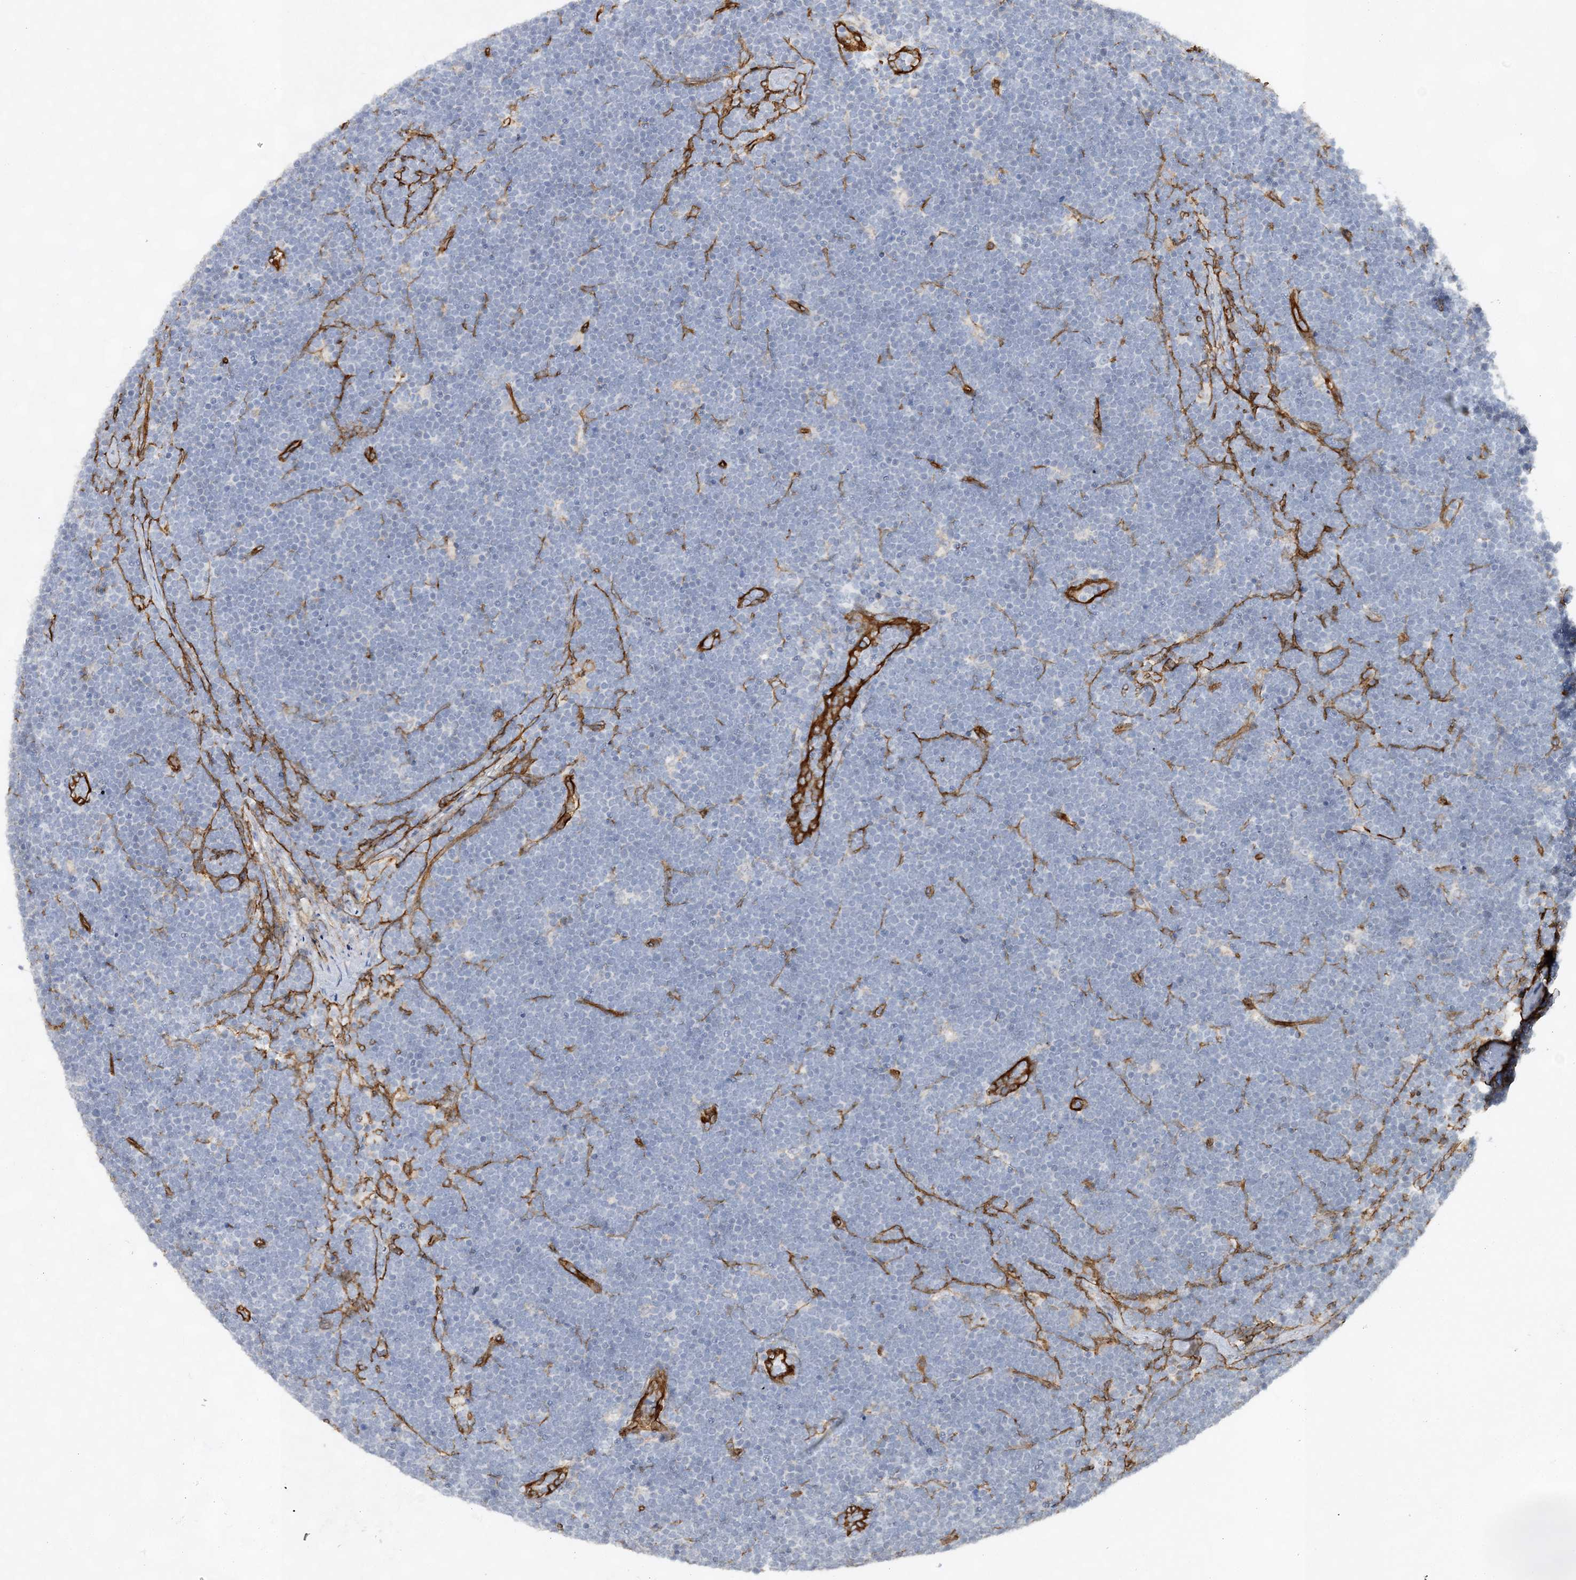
{"staining": {"intensity": "negative", "quantity": "none", "location": "none"}, "tissue": "lymphoma", "cell_type": "Tumor cells", "image_type": "cancer", "snomed": [{"axis": "morphology", "description": "Malignant lymphoma, non-Hodgkin's type, High grade"}, {"axis": "topography", "description": "Lymph node"}], "caption": "Image shows no significant protein expression in tumor cells of lymphoma.", "gene": "RAI14", "patient": {"sex": "male", "age": 13}}